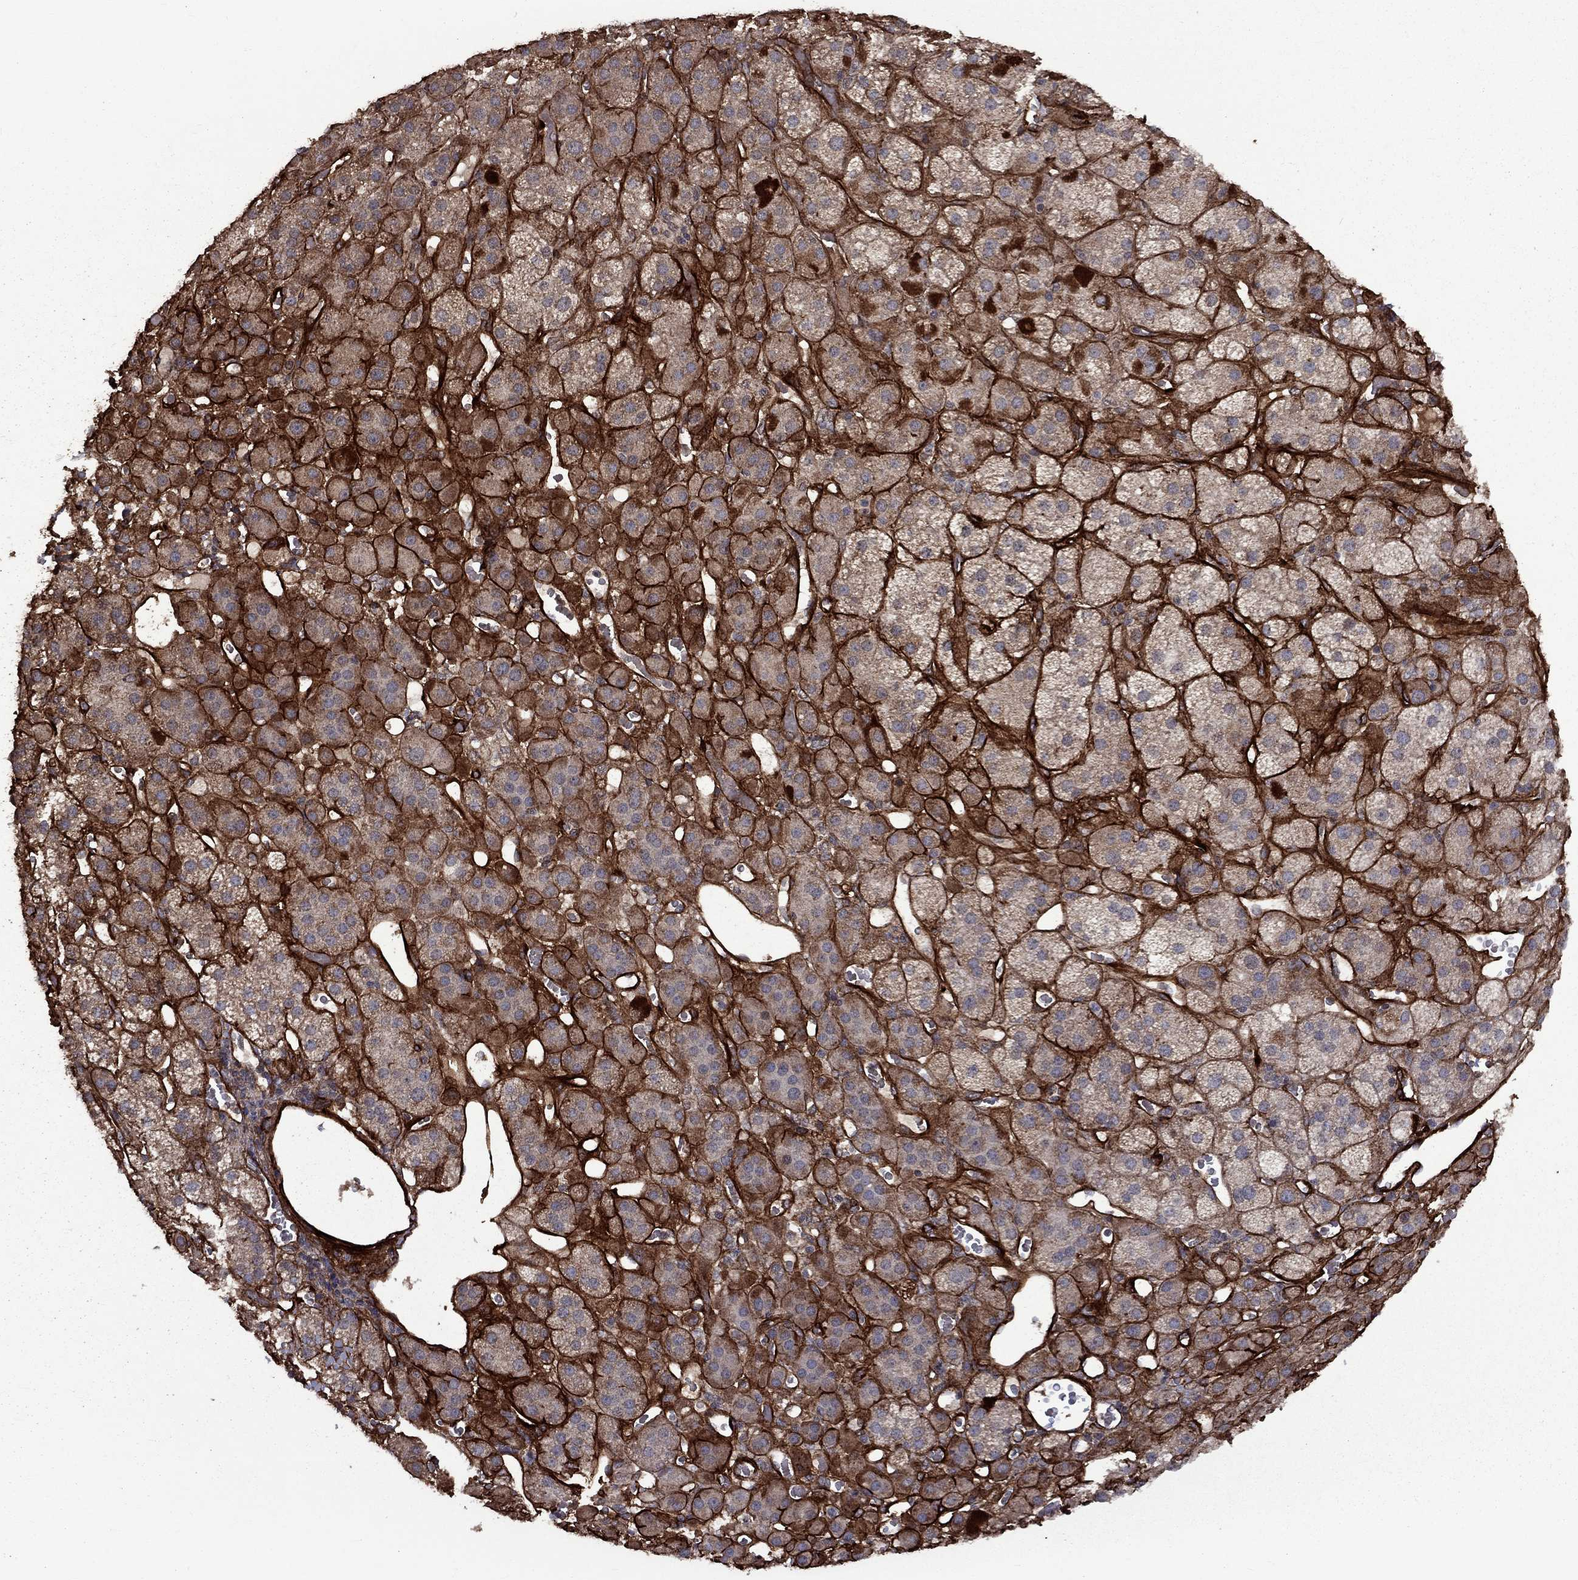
{"staining": {"intensity": "moderate", "quantity": "<25%", "location": "cytoplasmic/membranous"}, "tissue": "adrenal gland", "cell_type": "Glandular cells", "image_type": "normal", "snomed": [{"axis": "morphology", "description": "Normal tissue, NOS"}, {"axis": "topography", "description": "Adrenal gland"}], "caption": "Benign adrenal gland reveals moderate cytoplasmic/membranous expression in approximately <25% of glandular cells, visualized by immunohistochemistry.", "gene": "COL18A1", "patient": {"sex": "male", "age": 57}}